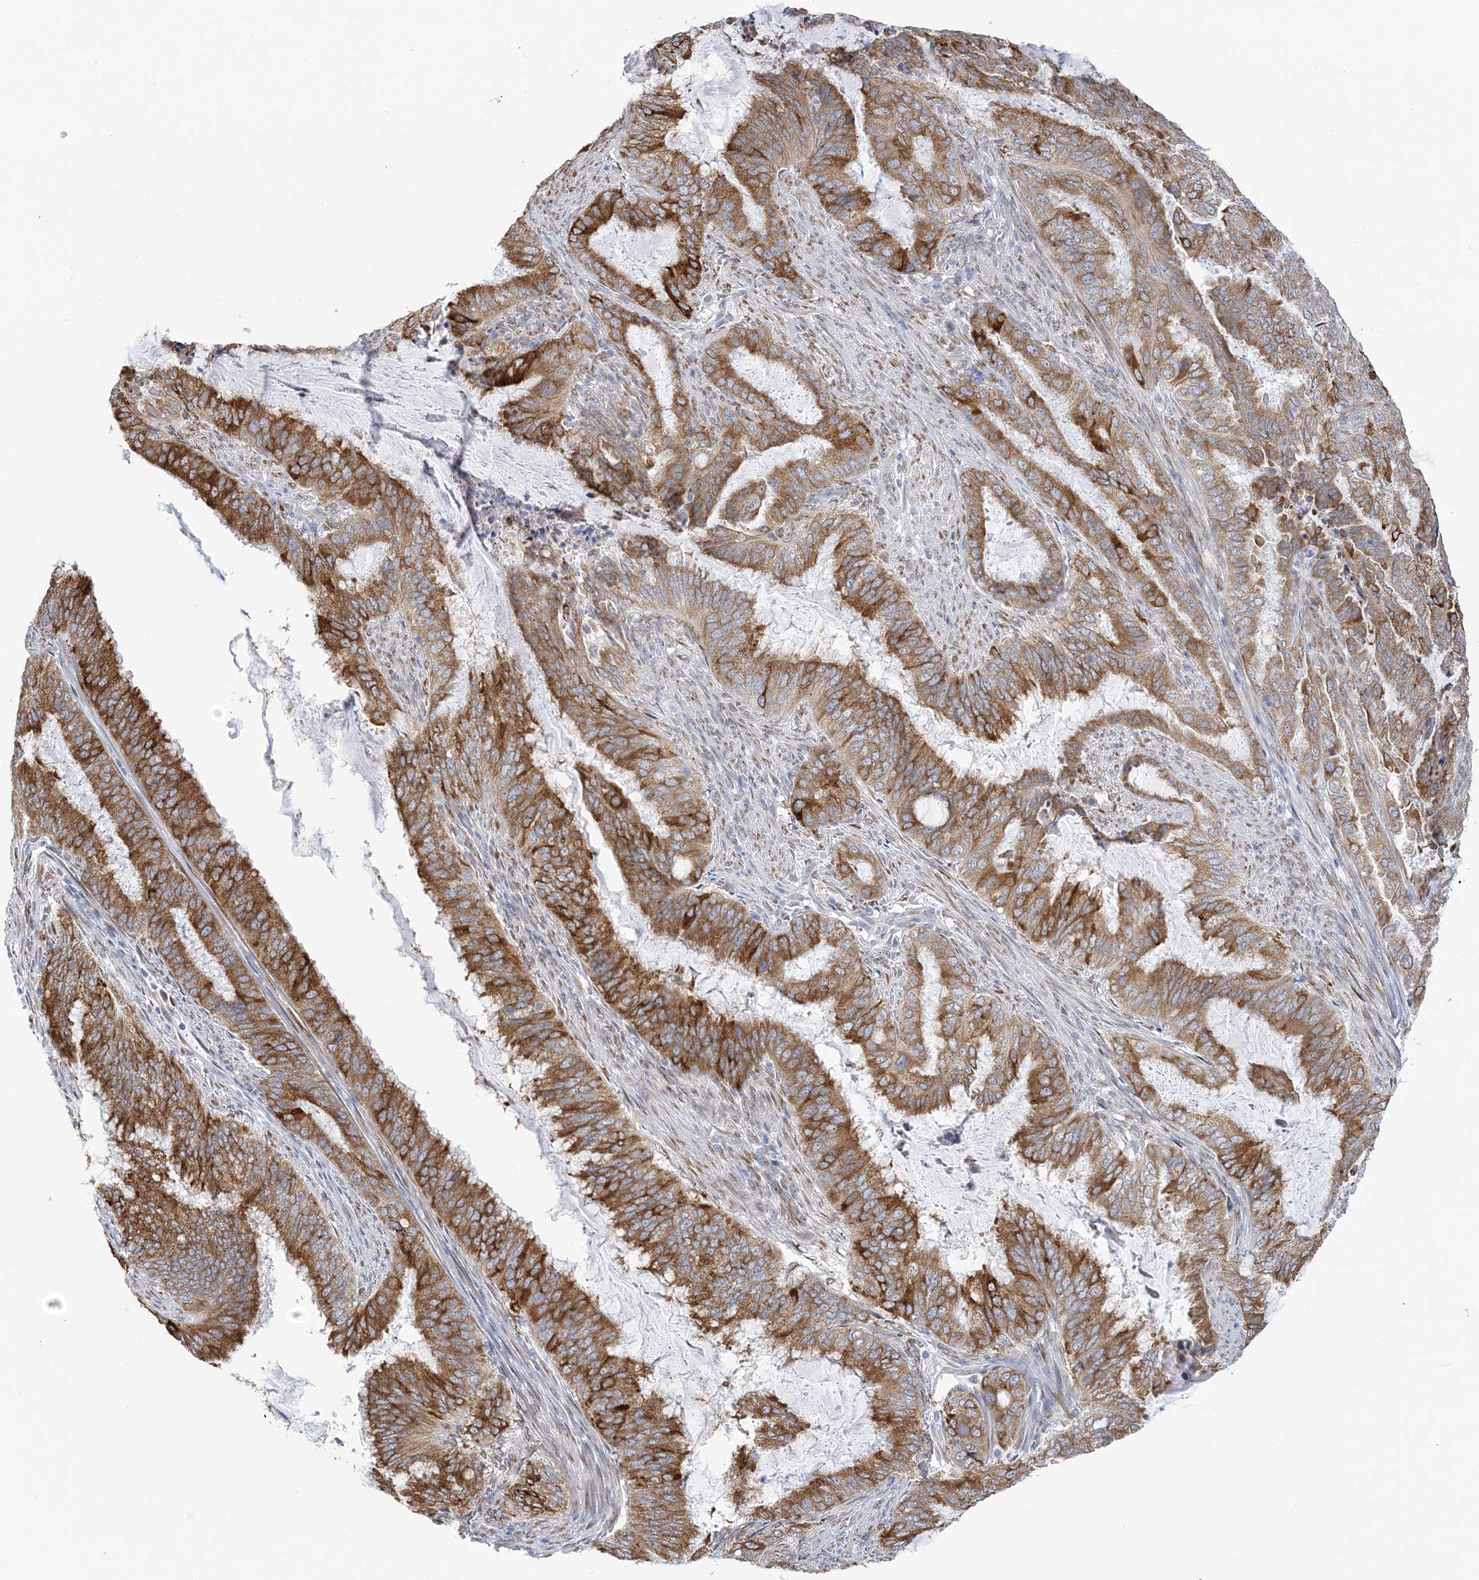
{"staining": {"intensity": "strong", "quantity": ">75%", "location": "cytoplasmic/membranous"}, "tissue": "endometrial cancer", "cell_type": "Tumor cells", "image_type": "cancer", "snomed": [{"axis": "morphology", "description": "Adenocarcinoma, NOS"}, {"axis": "topography", "description": "Endometrium"}], "caption": "Adenocarcinoma (endometrial) stained with a protein marker displays strong staining in tumor cells.", "gene": "PLEKHG4B", "patient": {"sex": "female", "age": 51}}